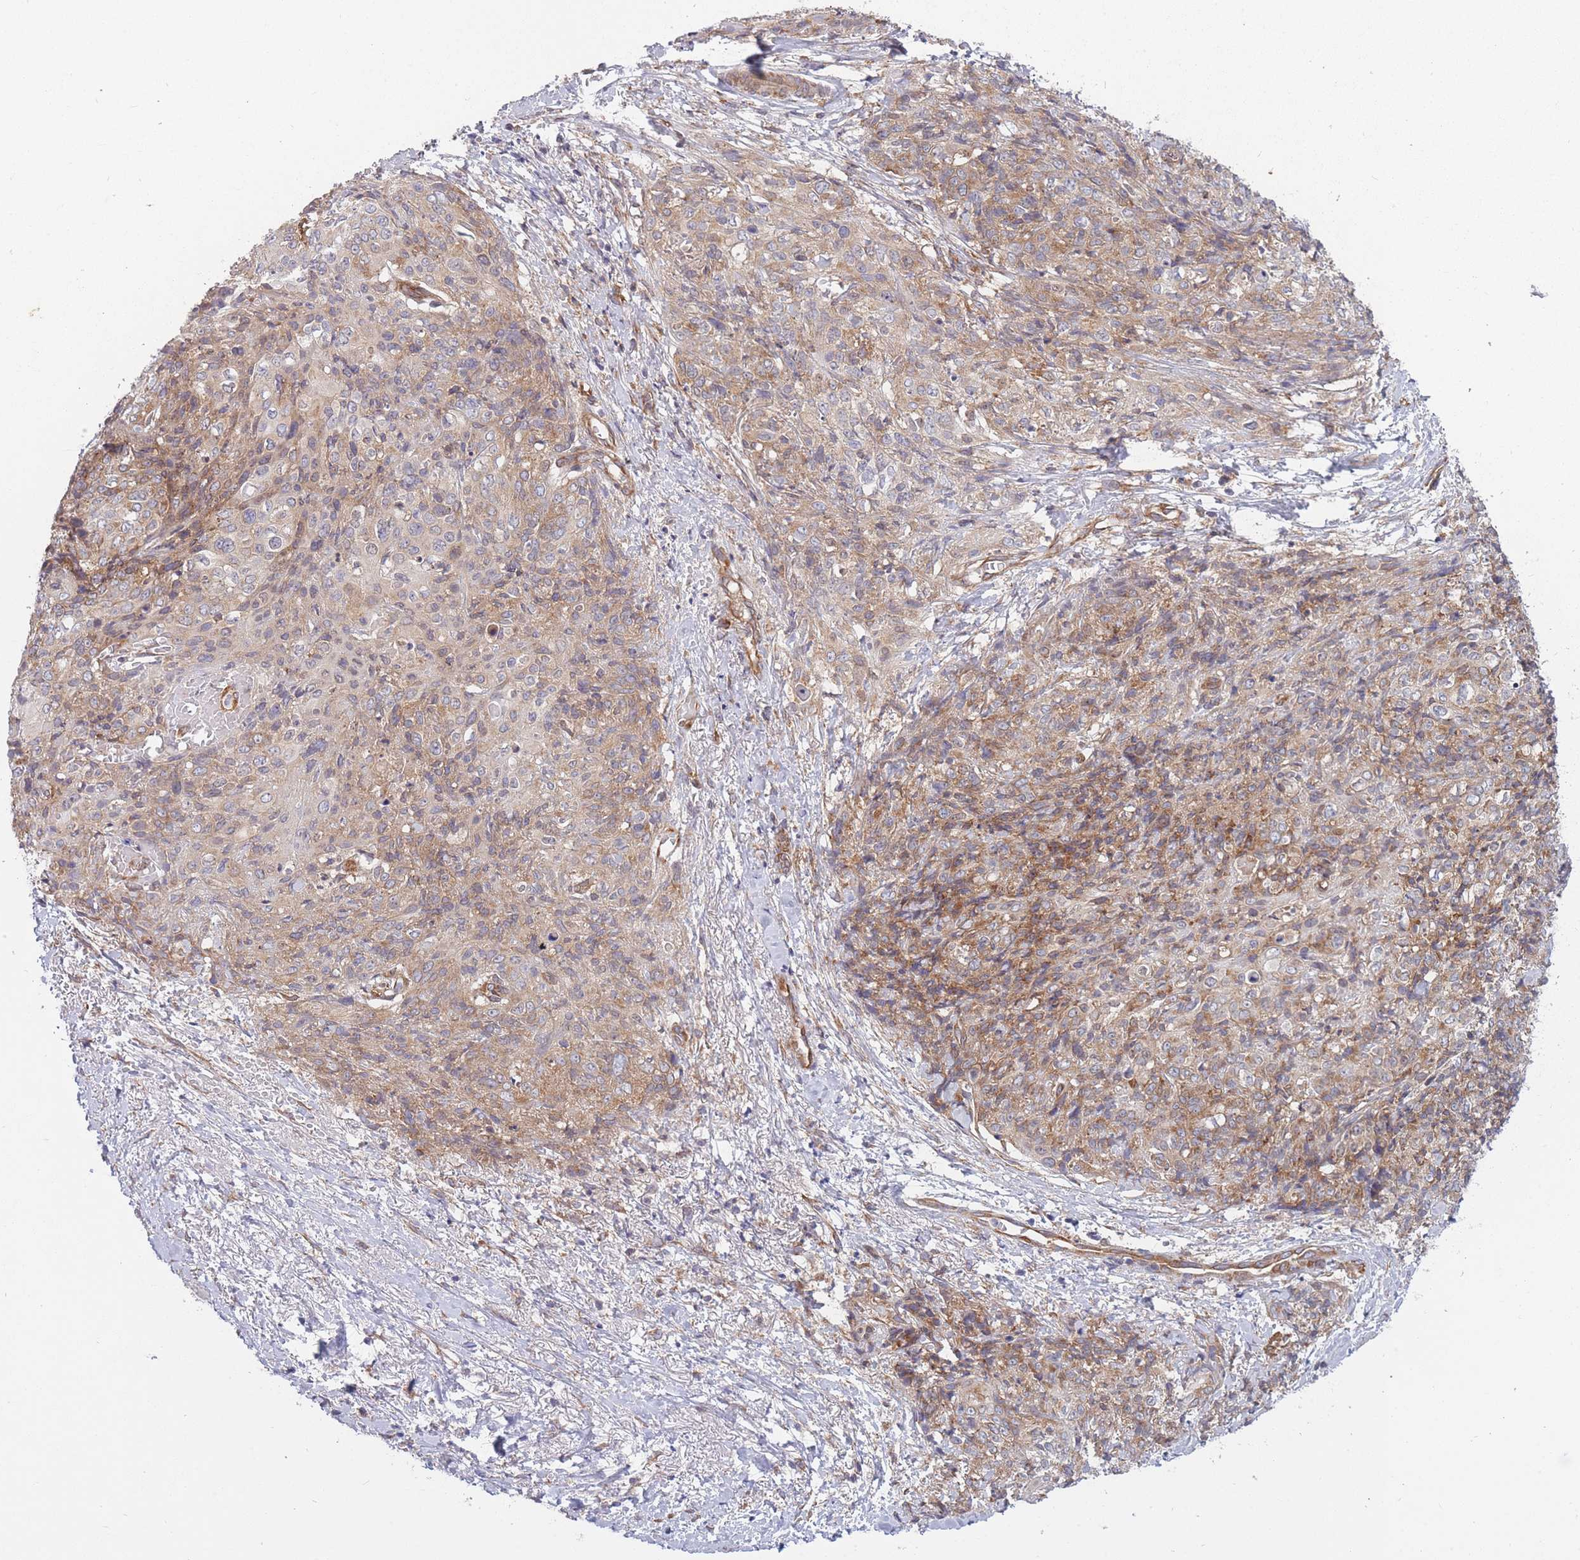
{"staining": {"intensity": "moderate", "quantity": ">75%", "location": "cytoplasmic/membranous"}, "tissue": "skin cancer", "cell_type": "Tumor cells", "image_type": "cancer", "snomed": [{"axis": "morphology", "description": "Squamous cell carcinoma, NOS"}, {"axis": "topography", "description": "Skin"}, {"axis": "topography", "description": "Vulva"}], "caption": "Immunohistochemistry of squamous cell carcinoma (skin) exhibits medium levels of moderate cytoplasmic/membranous expression in approximately >75% of tumor cells.", "gene": "CCDC124", "patient": {"sex": "female", "age": 85}}